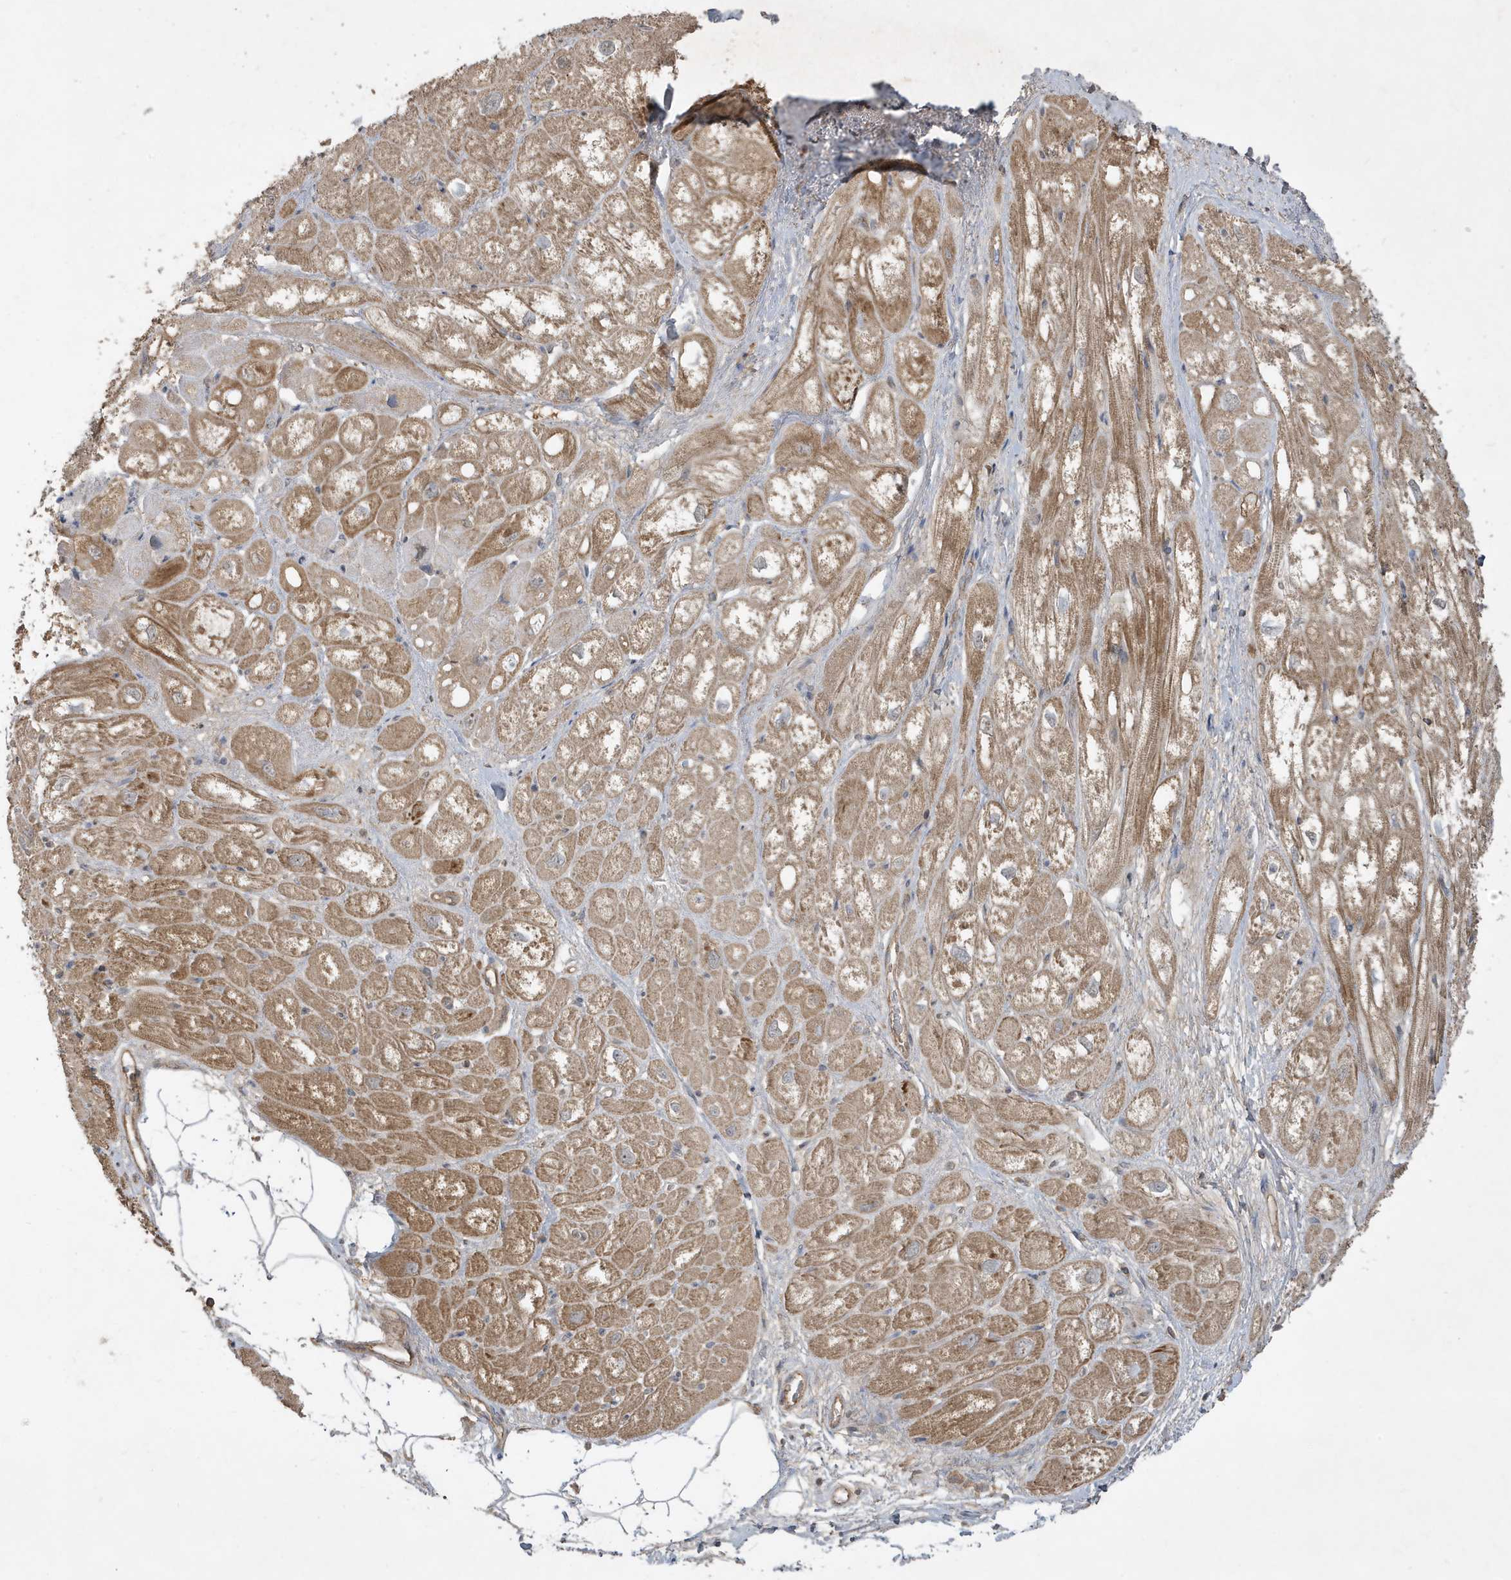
{"staining": {"intensity": "moderate", "quantity": ">75%", "location": "cytoplasmic/membranous"}, "tissue": "heart muscle", "cell_type": "Cardiomyocytes", "image_type": "normal", "snomed": [{"axis": "morphology", "description": "Normal tissue, NOS"}, {"axis": "topography", "description": "Heart"}], "caption": "Human heart muscle stained with a brown dye shows moderate cytoplasmic/membranous positive staining in approximately >75% of cardiomyocytes.", "gene": "PRRT3", "patient": {"sex": "male", "age": 50}}